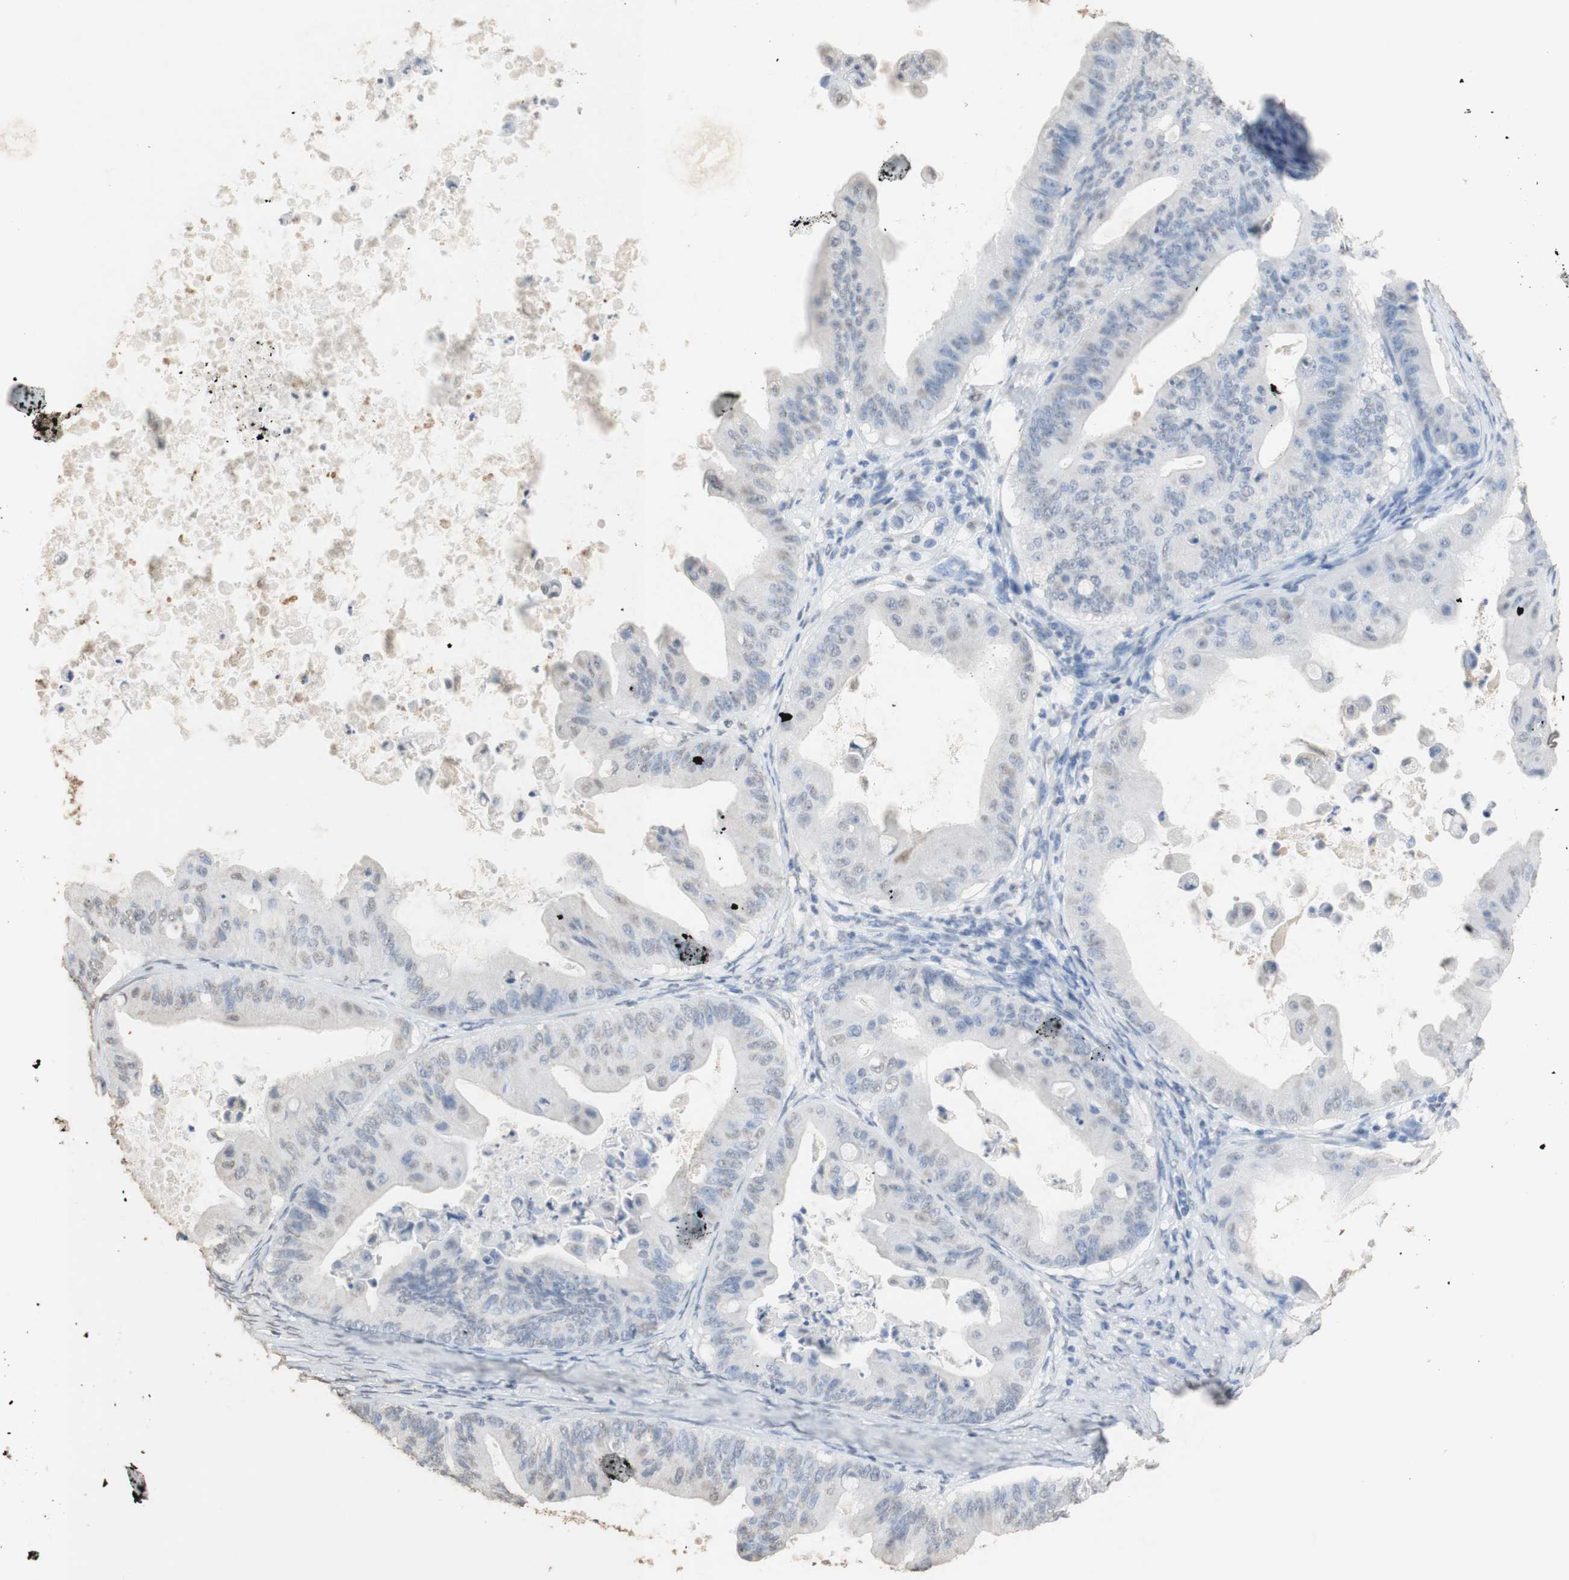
{"staining": {"intensity": "weak", "quantity": "<25%", "location": "cytoplasmic/membranous,nuclear"}, "tissue": "ovarian cancer", "cell_type": "Tumor cells", "image_type": "cancer", "snomed": [{"axis": "morphology", "description": "Cystadenocarcinoma, mucinous, NOS"}, {"axis": "topography", "description": "Ovary"}], "caption": "High magnification brightfield microscopy of ovarian cancer (mucinous cystadenocarcinoma) stained with DAB (brown) and counterstained with hematoxylin (blue): tumor cells show no significant expression. (DAB (3,3'-diaminobenzidine) immunohistochemistry (IHC), high magnification).", "gene": "L1CAM", "patient": {"sex": "female", "age": 37}}